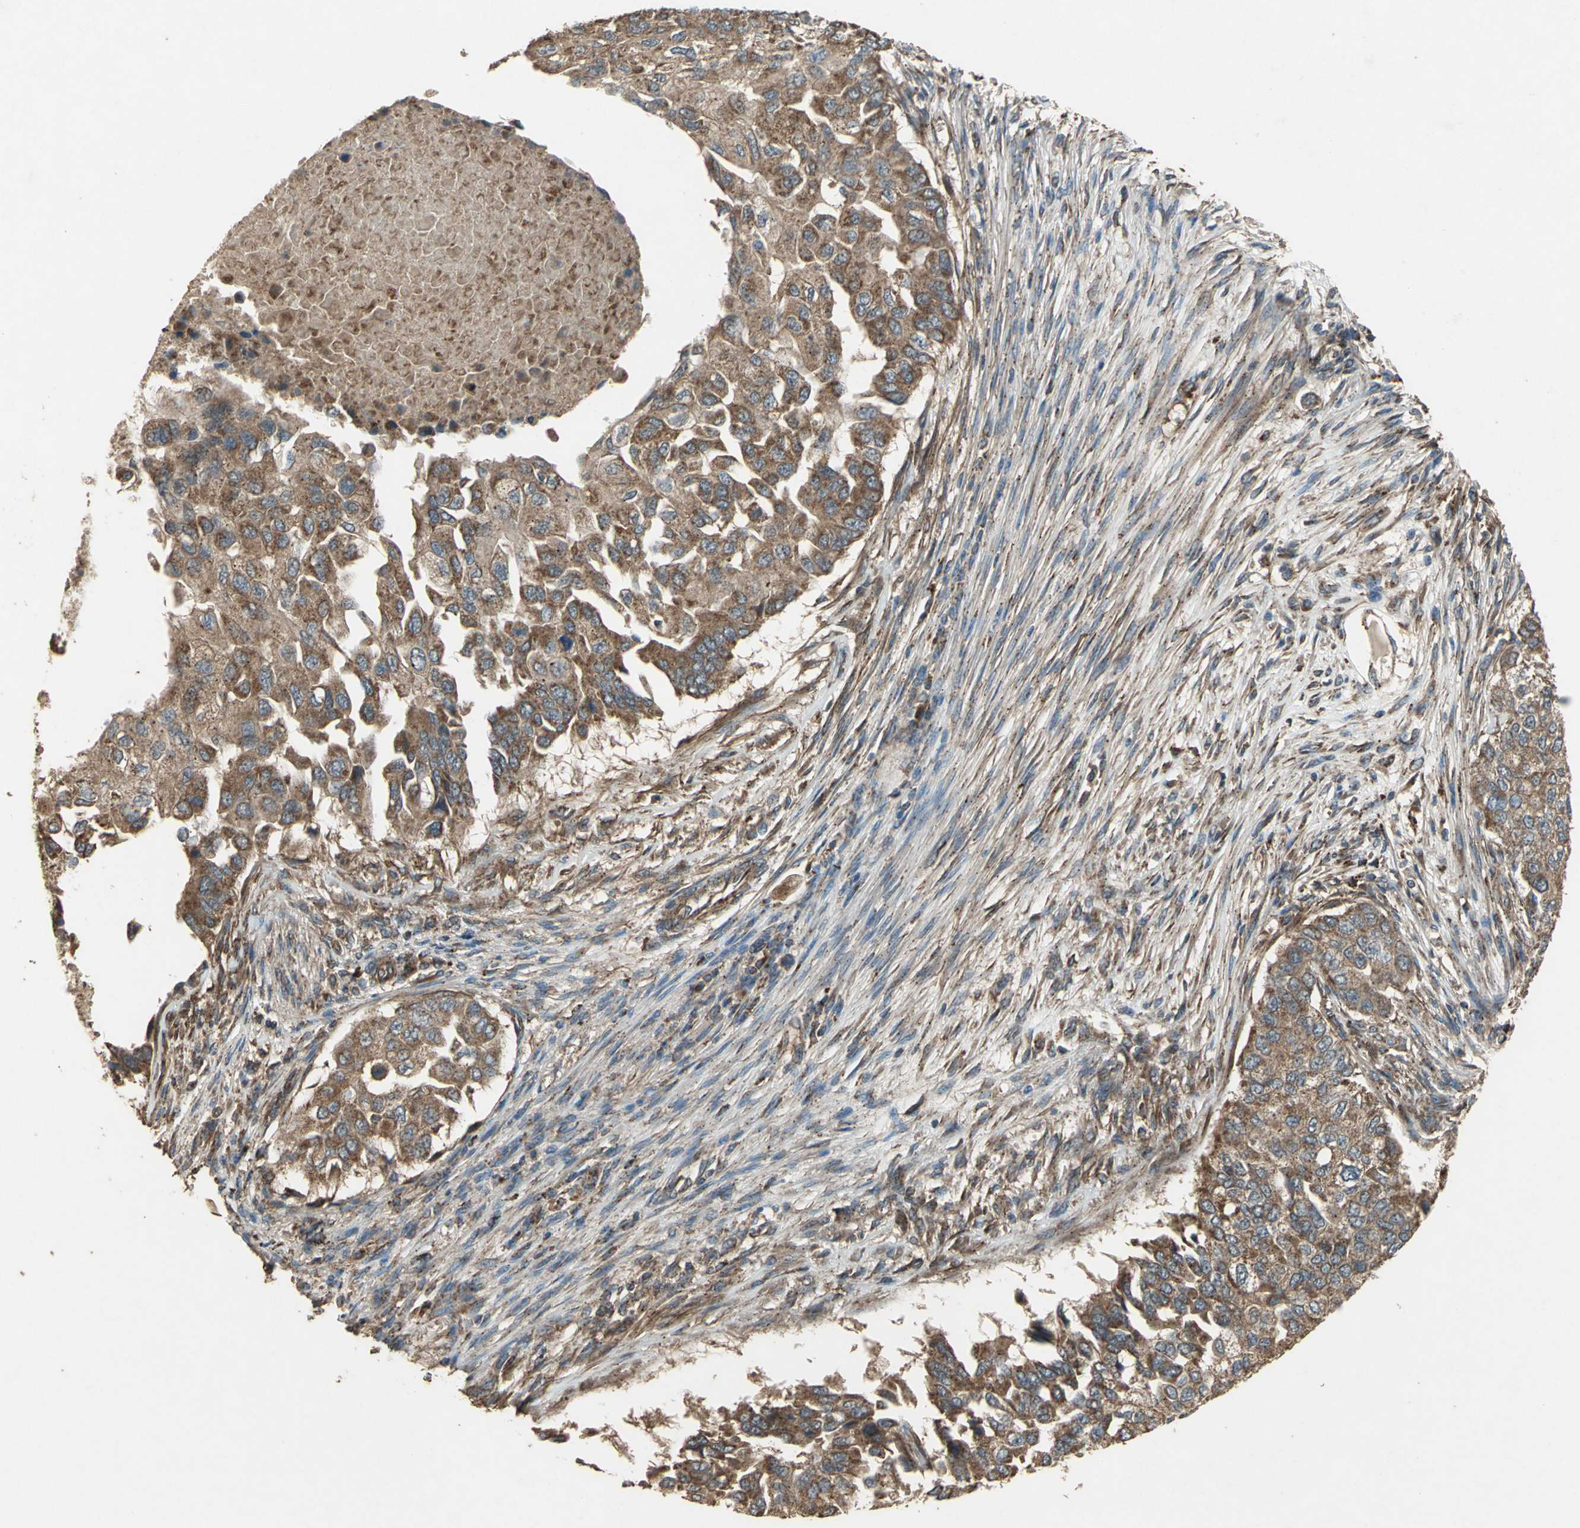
{"staining": {"intensity": "strong", "quantity": ">75%", "location": "cytoplasmic/membranous"}, "tissue": "breast cancer", "cell_type": "Tumor cells", "image_type": "cancer", "snomed": [{"axis": "morphology", "description": "Normal tissue, NOS"}, {"axis": "morphology", "description": "Duct carcinoma"}, {"axis": "topography", "description": "Breast"}], "caption": "Breast infiltrating ductal carcinoma tissue reveals strong cytoplasmic/membranous expression in approximately >75% of tumor cells", "gene": "POLRMT", "patient": {"sex": "female", "age": 49}}